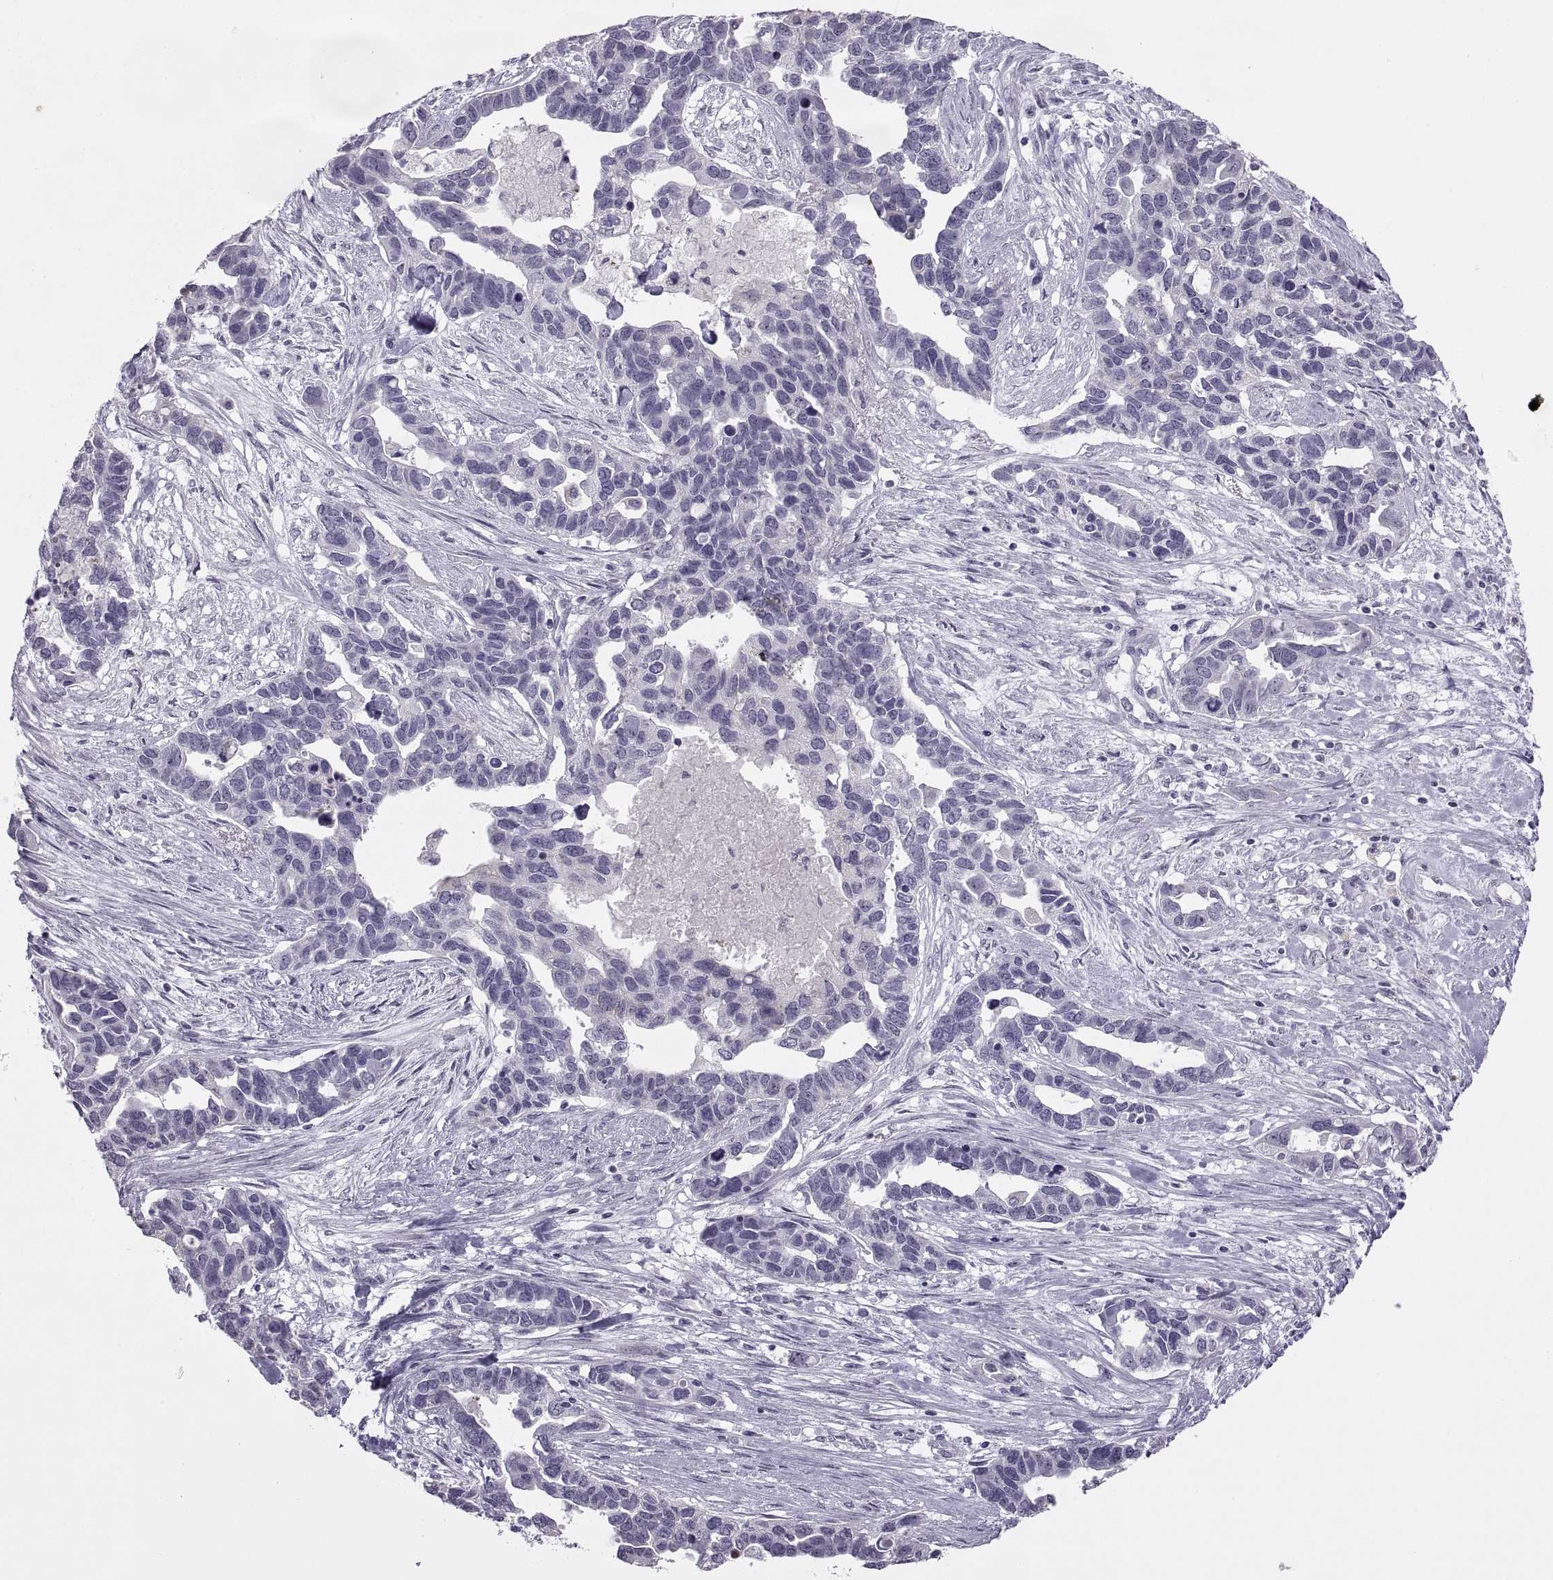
{"staining": {"intensity": "negative", "quantity": "none", "location": "none"}, "tissue": "ovarian cancer", "cell_type": "Tumor cells", "image_type": "cancer", "snomed": [{"axis": "morphology", "description": "Cystadenocarcinoma, serous, NOS"}, {"axis": "topography", "description": "Ovary"}], "caption": "High power microscopy photomicrograph of an immunohistochemistry (IHC) image of serous cystadenocarcinoma (ovarian), revealing no significant expression in tumor cells.", "gene": "ASIC2", "patient": {"sex": "female", "age": 54}}